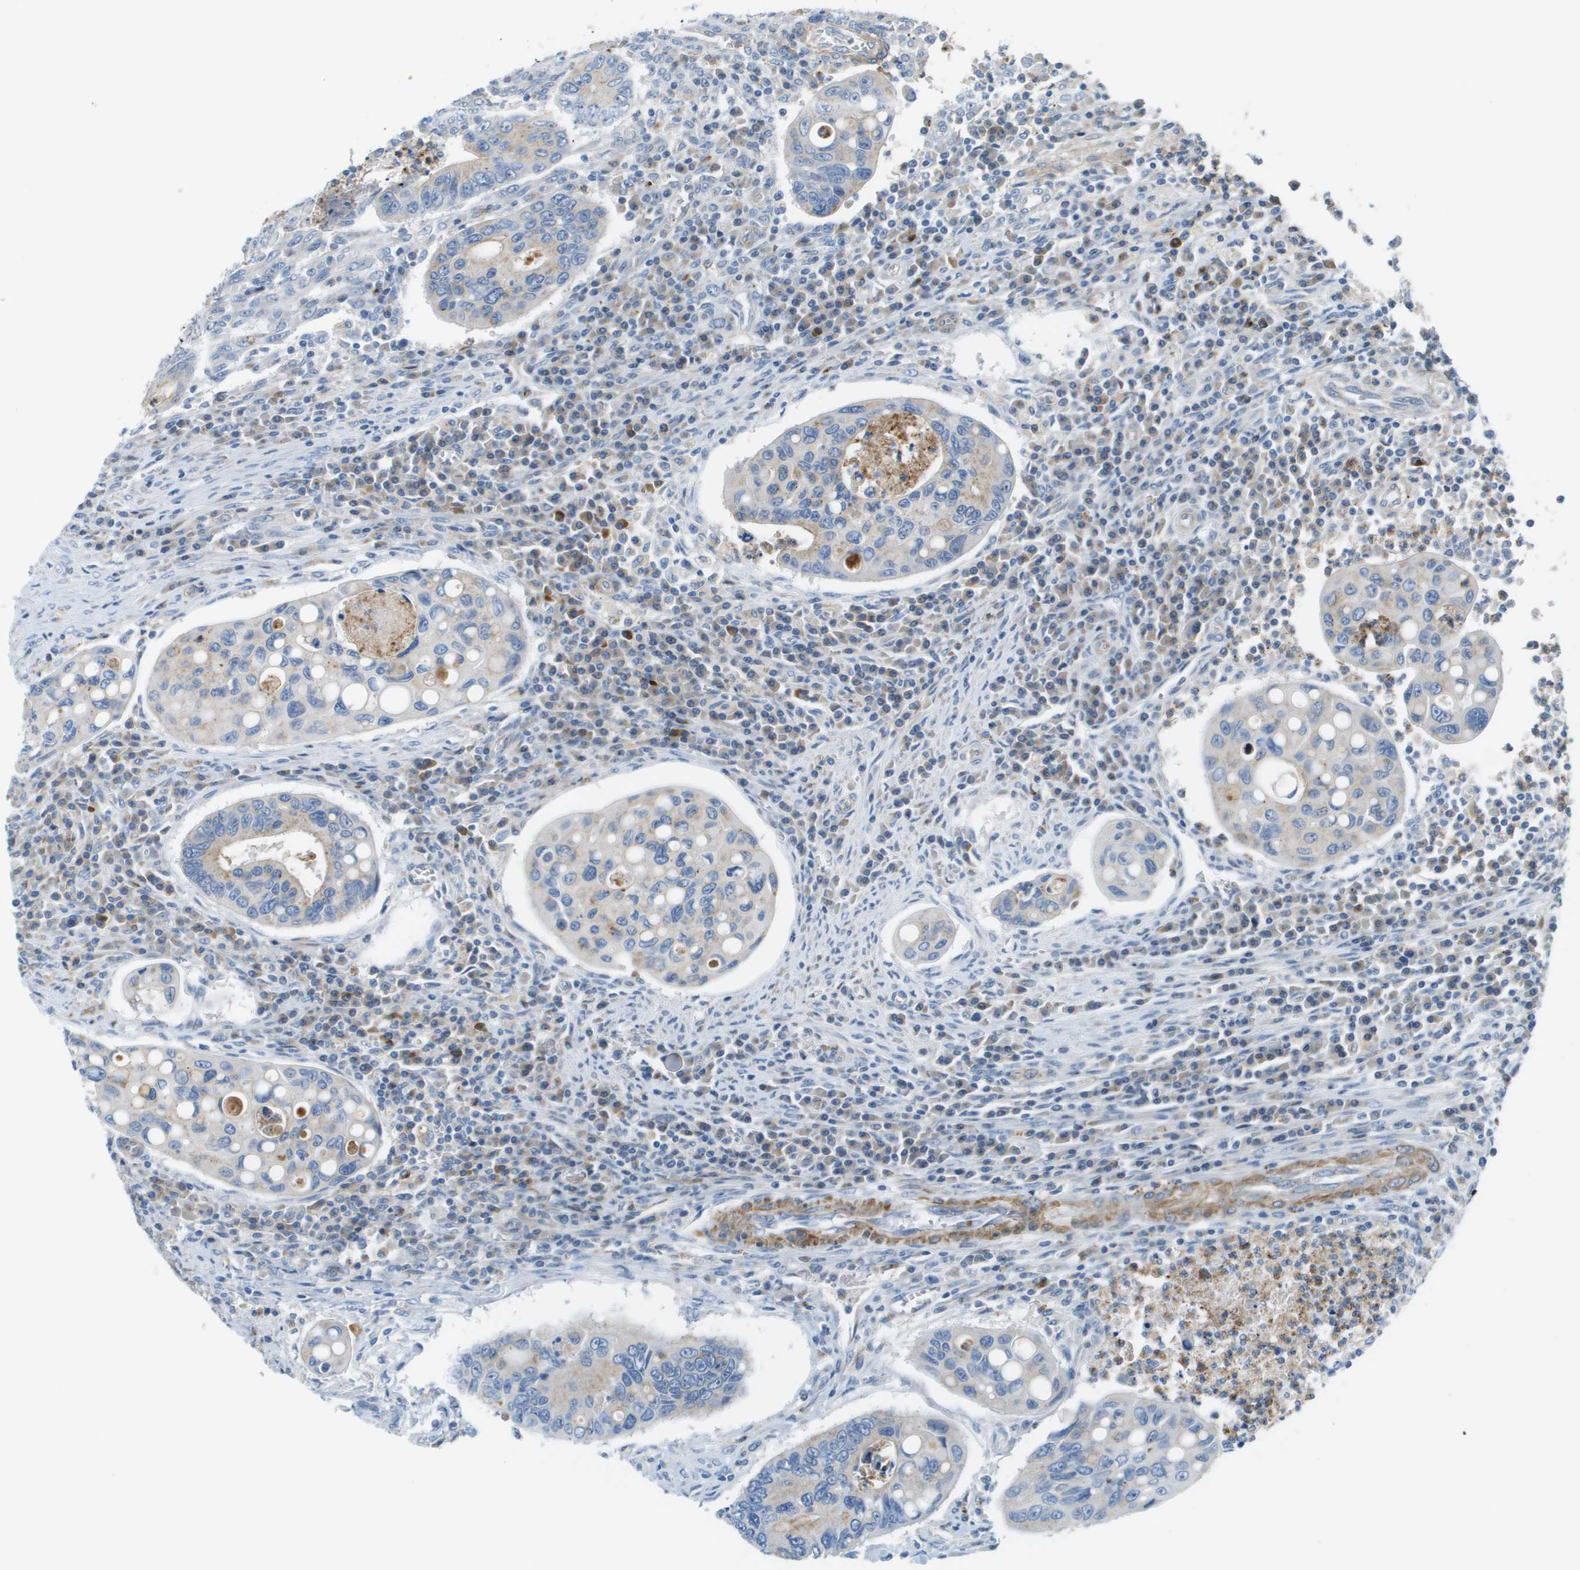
{"staining": {"intensity": "weak", "quantity": "25%-75%", "location": "cytoplasmic/membranous"}, "tissue": "colorectal cancer", "cell_type": "Tumor cells", "image_type": "cancer", "snomed": [{"axis": "morphology", "description": "Inflammation, NOS"}, {"axis": "morphology", "description": "Adenocarcinoma, NOS"}, {"axis": "topography", "description": "Colon"}], "caption": "The photomicrograph shows a brown stain indicating the presence of a protein in the cytoplasmic/membranous of tumor cells in colorectal cancer (adenocarcinoma). (IHC, brightfield microscopy, high magnification).", "gene": "MYH11", "patient": {"sex": "male", "age": 72}}